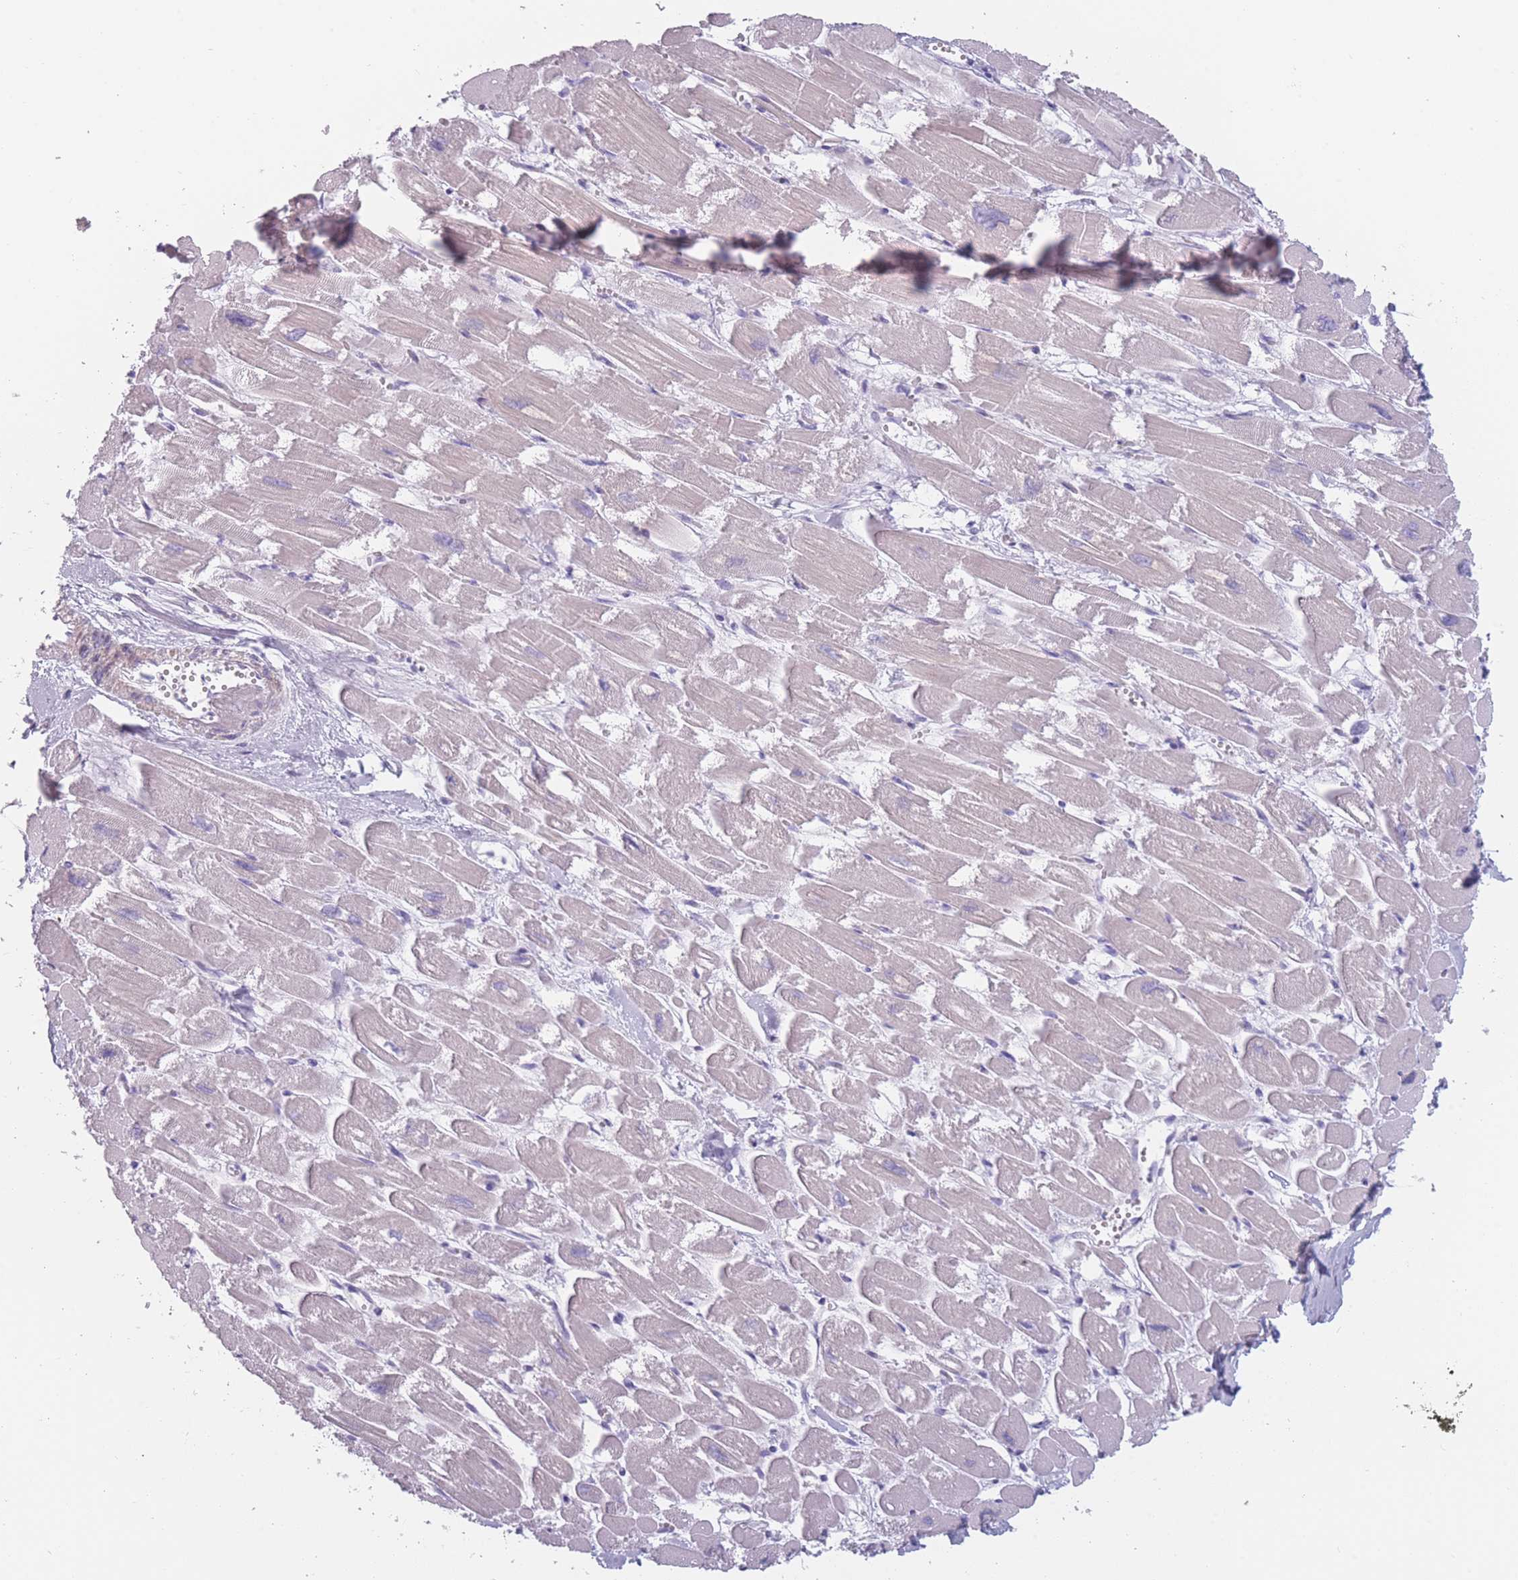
{"staining": {"intensity": "negative", "quantity": "none", "location": "none"}, "tissue": "heart muscle", "cell_type": "Cardiomyocytes", "image_type": "normal", "snomed": [{"axis": "morphology", "description": "Normal tissue, NOS"}, {"axis": "topography", "description": "Heart"}], "caption": "Immunohistochemistry (IHC) histopathology image of unremarkable heart muscle: human heart muscle stained with DAB demonstrates no significant protein staining in cardiomyocytes.", "gene": "PPFIA3", "patient": {"sex": "male", "age": 54}}